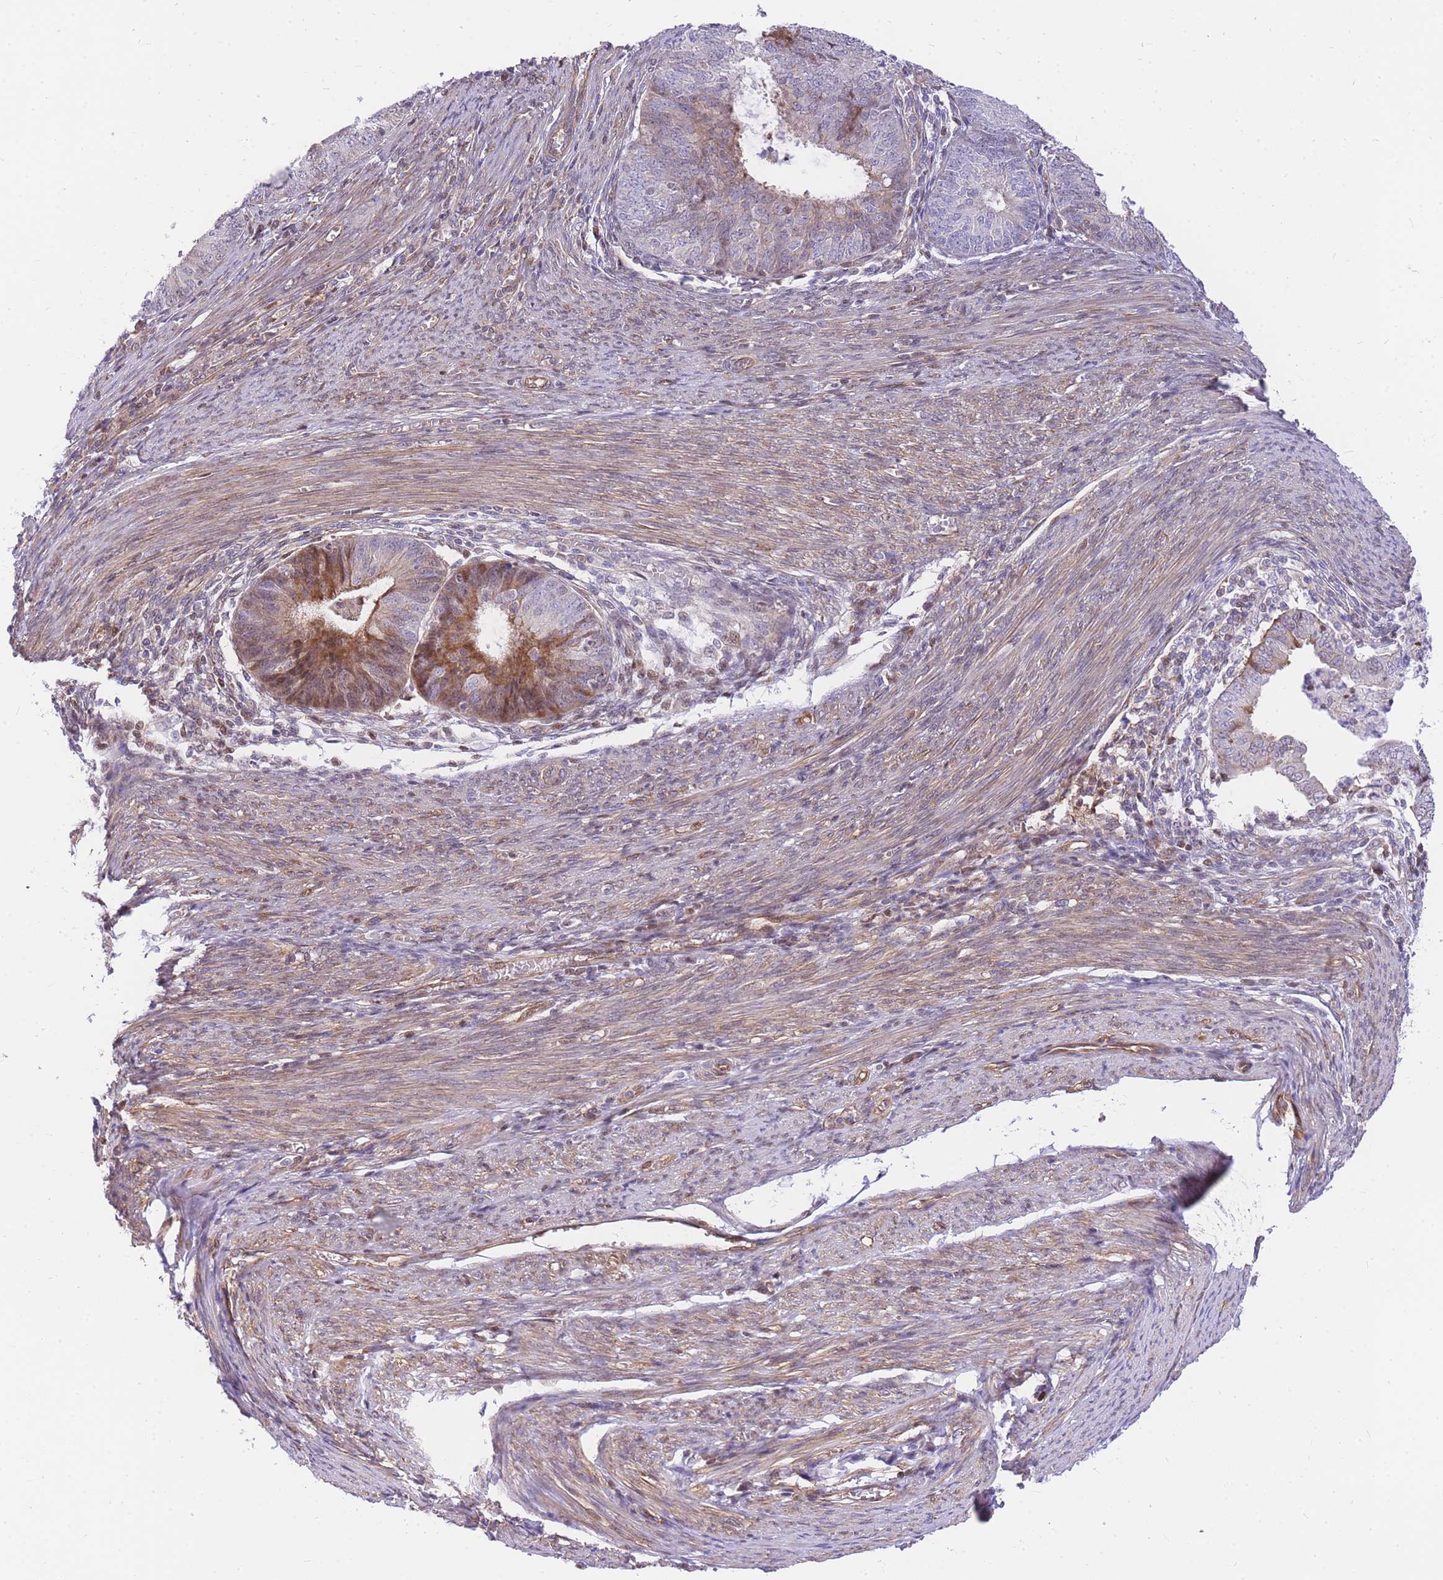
{"staining": {"intensity": "moderate", "quantity": "<25%", "location": "cytoplasmic/membranous,nuclear"}, "tissue": "endometrial cancer", "cell_type": "Tumor cells", "image_type": "cancer", "snomed": [{"axis": "morphology", "description": "Adenocarcinoma, NOS"}, {"axis": "topography", "description": "Endometrium"}], "caption": "A brown stain highlights moderate cytoplasmic/membranous and nuclear staining of a protein in endometrial cancer (adenocarcinoma) tumor cells.", "gene": "S100PBP", "patient": {"sex": "female", "age": 57}}